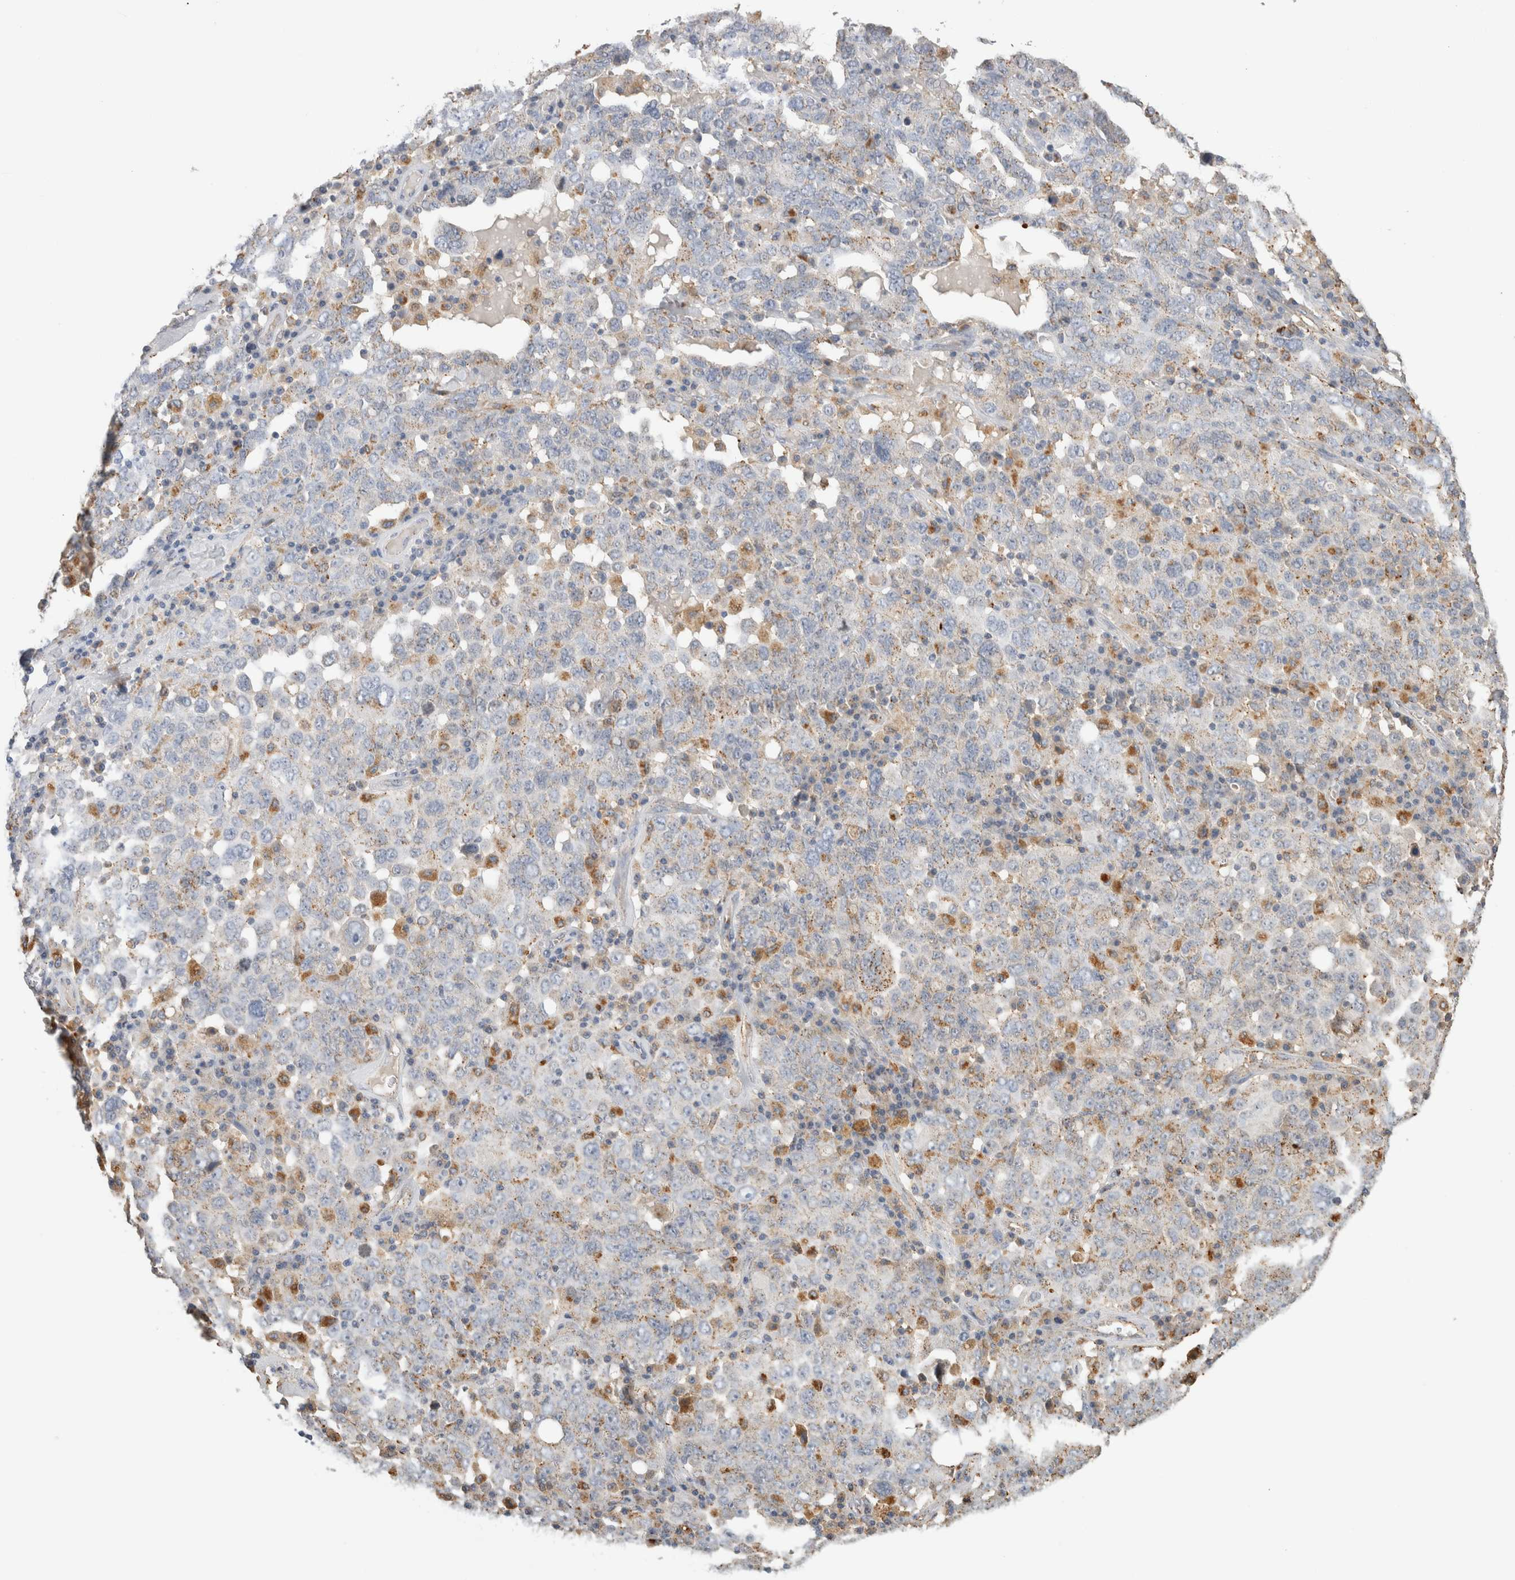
{"staining": {"intensity": "moderate", "quantity": "<25%", "location": "cytoplasmic/membranous"}, "tissue": "ovarian cancer", "cell_type": "Tumor cells", "image_type": "cancer", "snomed": [{"axis": "morphology", "description": "Carcinoma, endometroid"}, {"axis": "topography", "description": "Ovary"}], "caption": "The image shows staining of endometroid carcinoma (ovarian), revealing moderate cytoplasmic/membranous protein positivity (brown color) within tumor cells.", "gene": "GNS", "patient": {"sex": "female", "age": 62}}